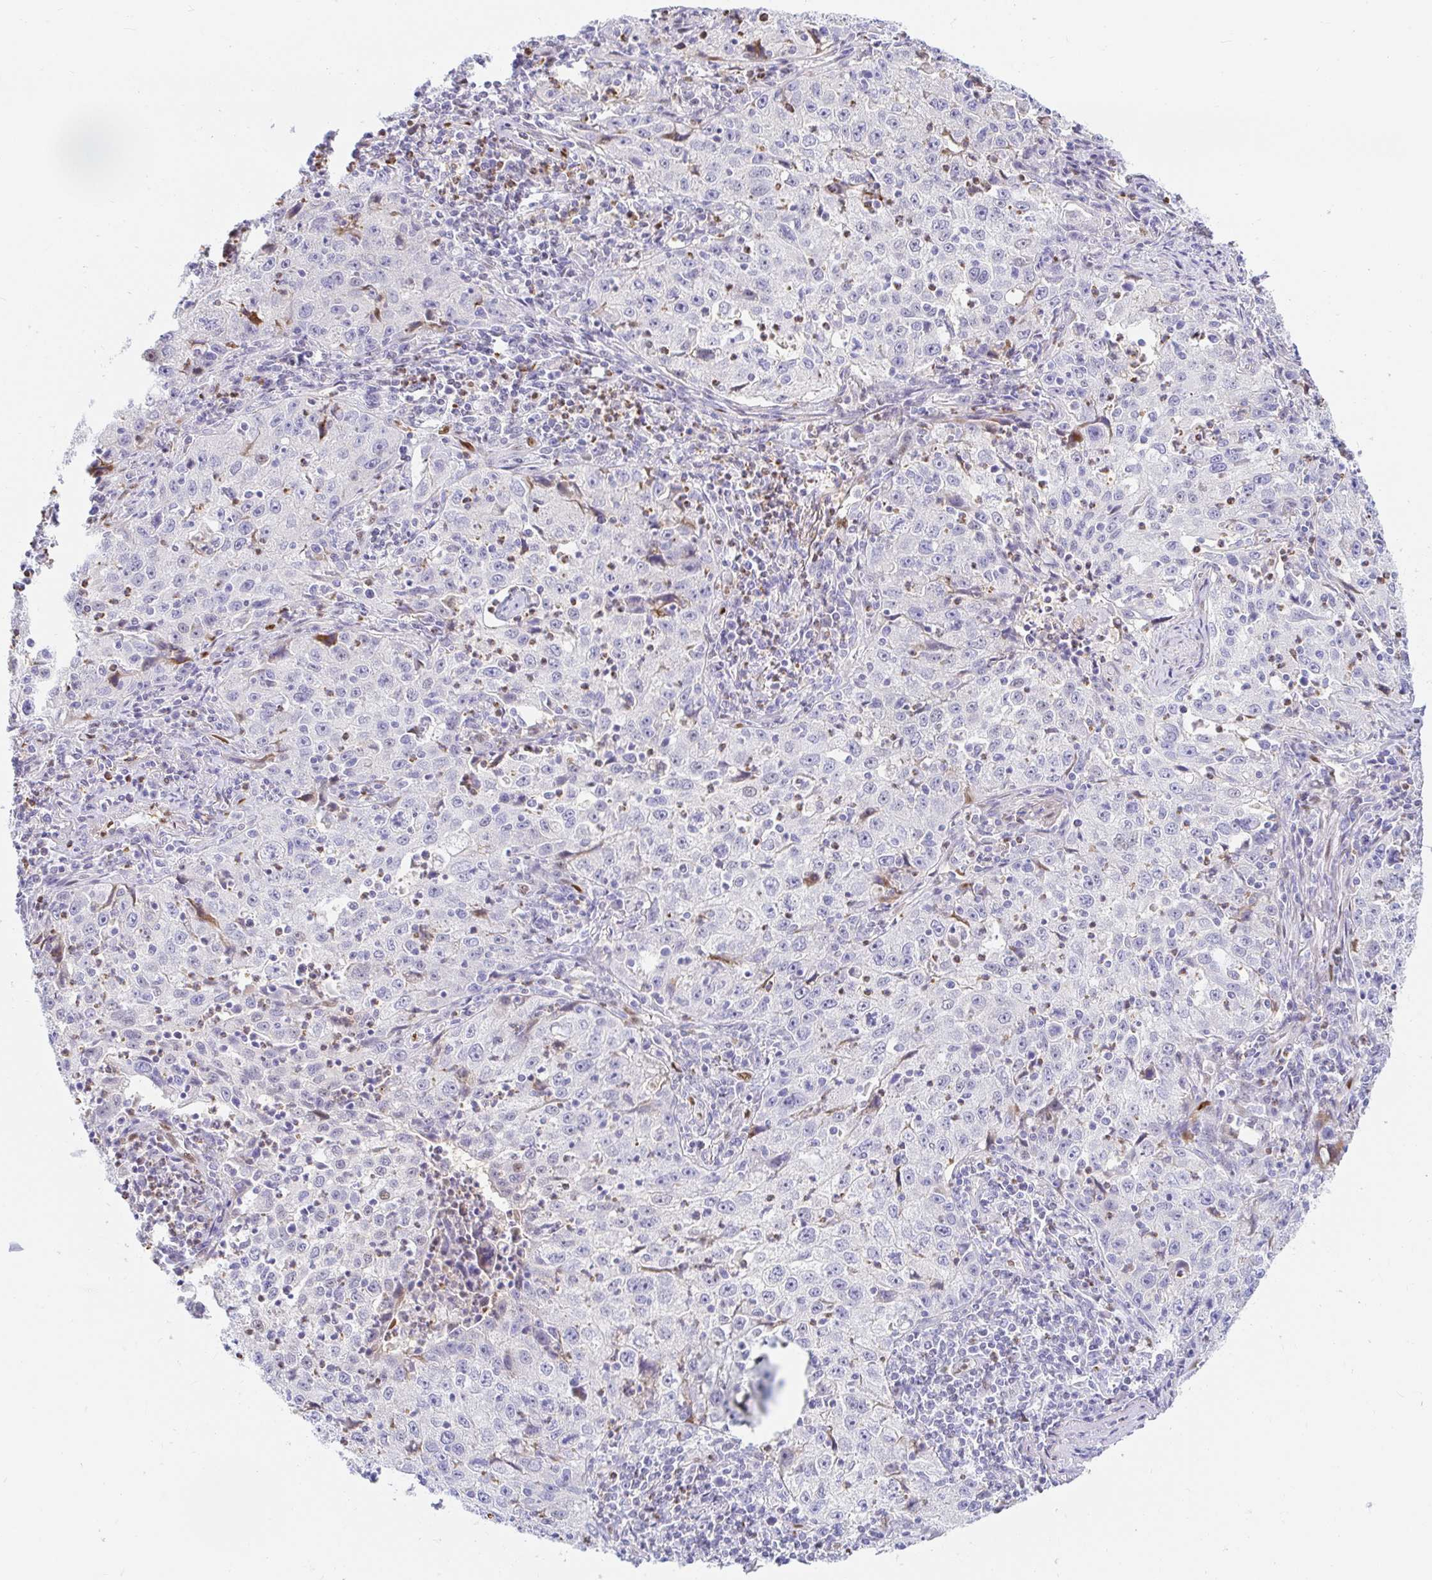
{"staining": {"intensity": "negative", "quantity": "none", "location": "none"}, "tissue": "lung cancer", "cell_type": "Tumor cells", "image_type": "cancer", "snomed": [{"axis": "morphology", "description": "Squamous cell carcinoma, NOS"}, {"axis": "topography", "description": "Lung"}], "caption": "Human lung squamous cell carcinoma stained for a protein using IHC exhibits no positivity in tumor cells.", "gene": "HINFP", "patient": {"sex": "male", "age": 71}}